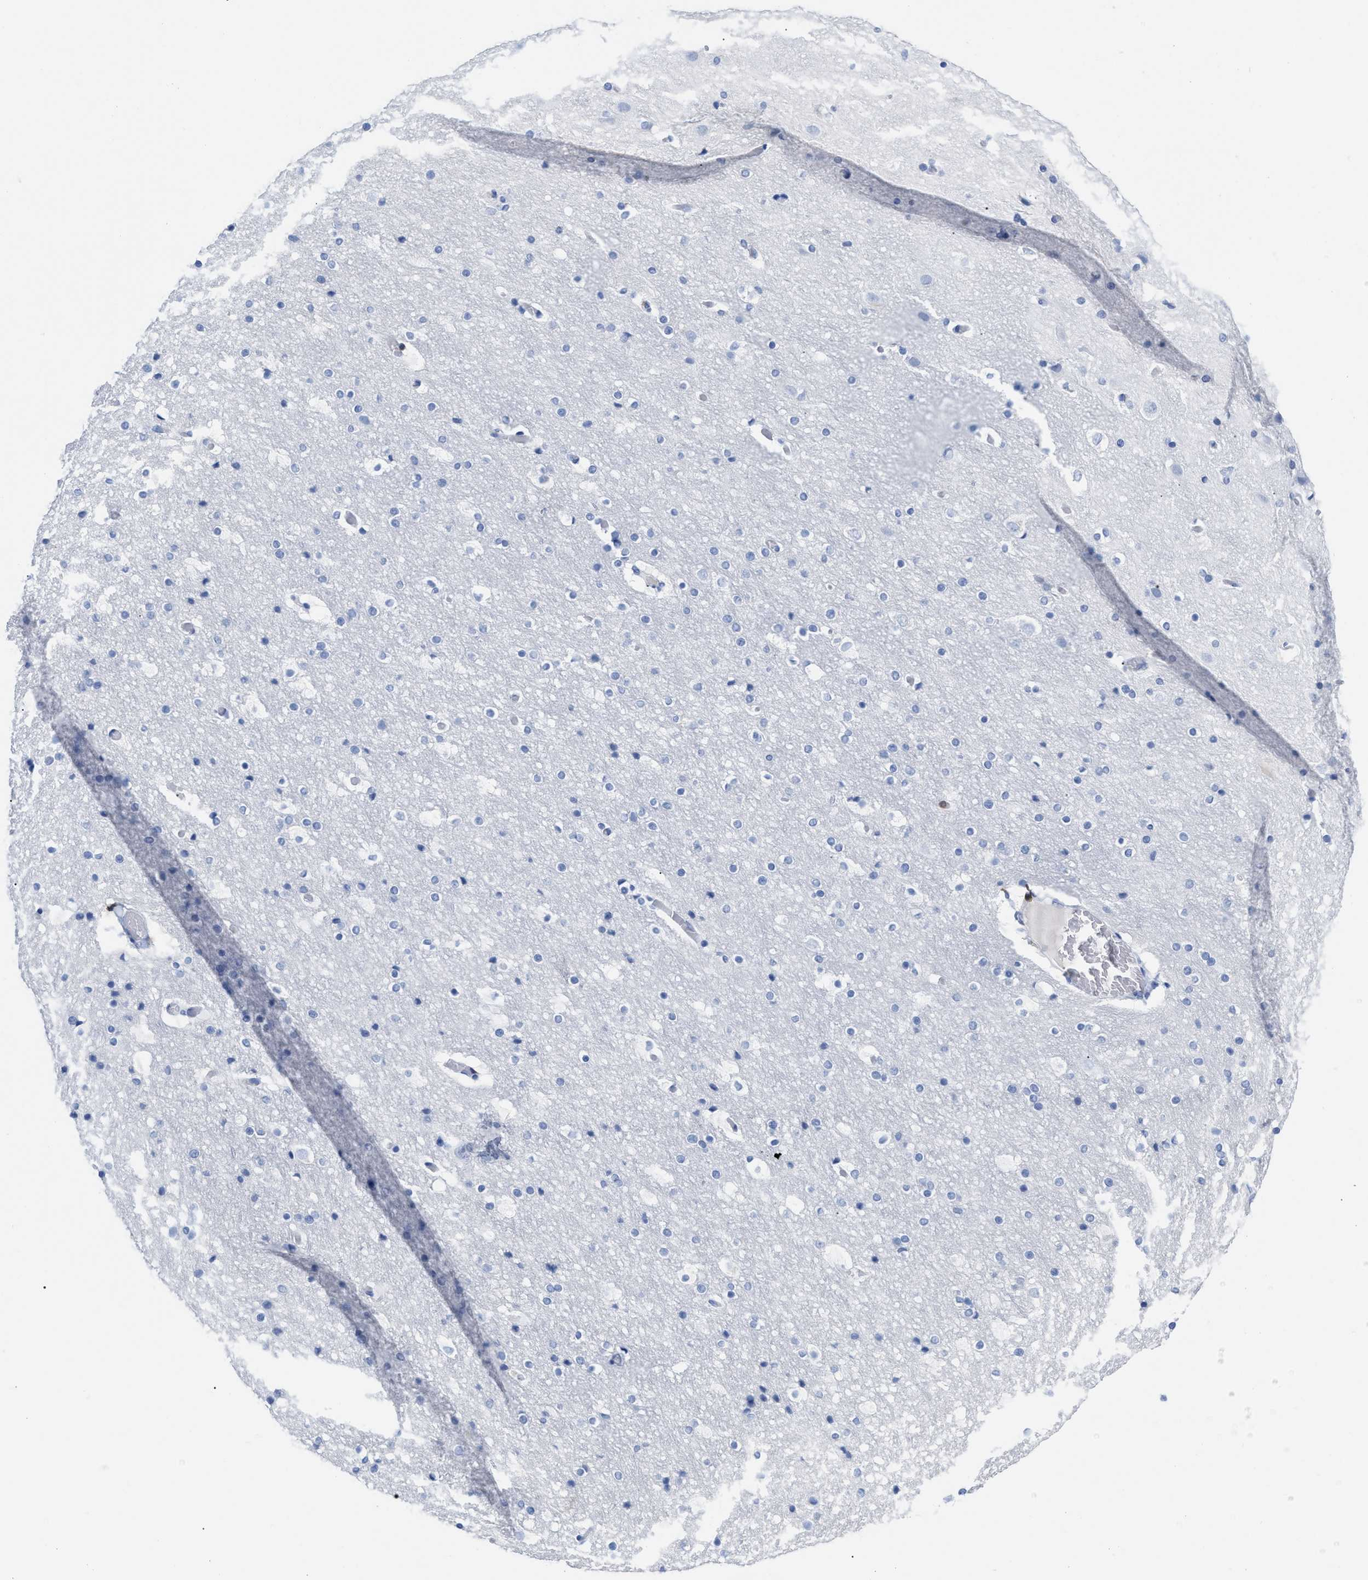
{"staining": {"intensity": "negative", "quantity": "none", "location": "none"}, "tissue": "cerebral cortex", "cell_type": "Endothelial cells", "image_type": "normal", "snomed": [{"axis": "morphology", "description": "Normal tissue, NOS"}, {"axis": "topography", "description": "Cerebral cortex"}], "caption": "DAB immunohistochemical staining of benign human cerebral cortex reveals no significant positivity in endothelial cells. (Stains: DAB (3,3'-diaminobenzidine) immunohistochemistry (IHC) with hematoxylin counter stain, Microscopy: brightfield microscopy at high magnification).", "gene": "CD5", "patient": {"sex": "male", "age": 57}}